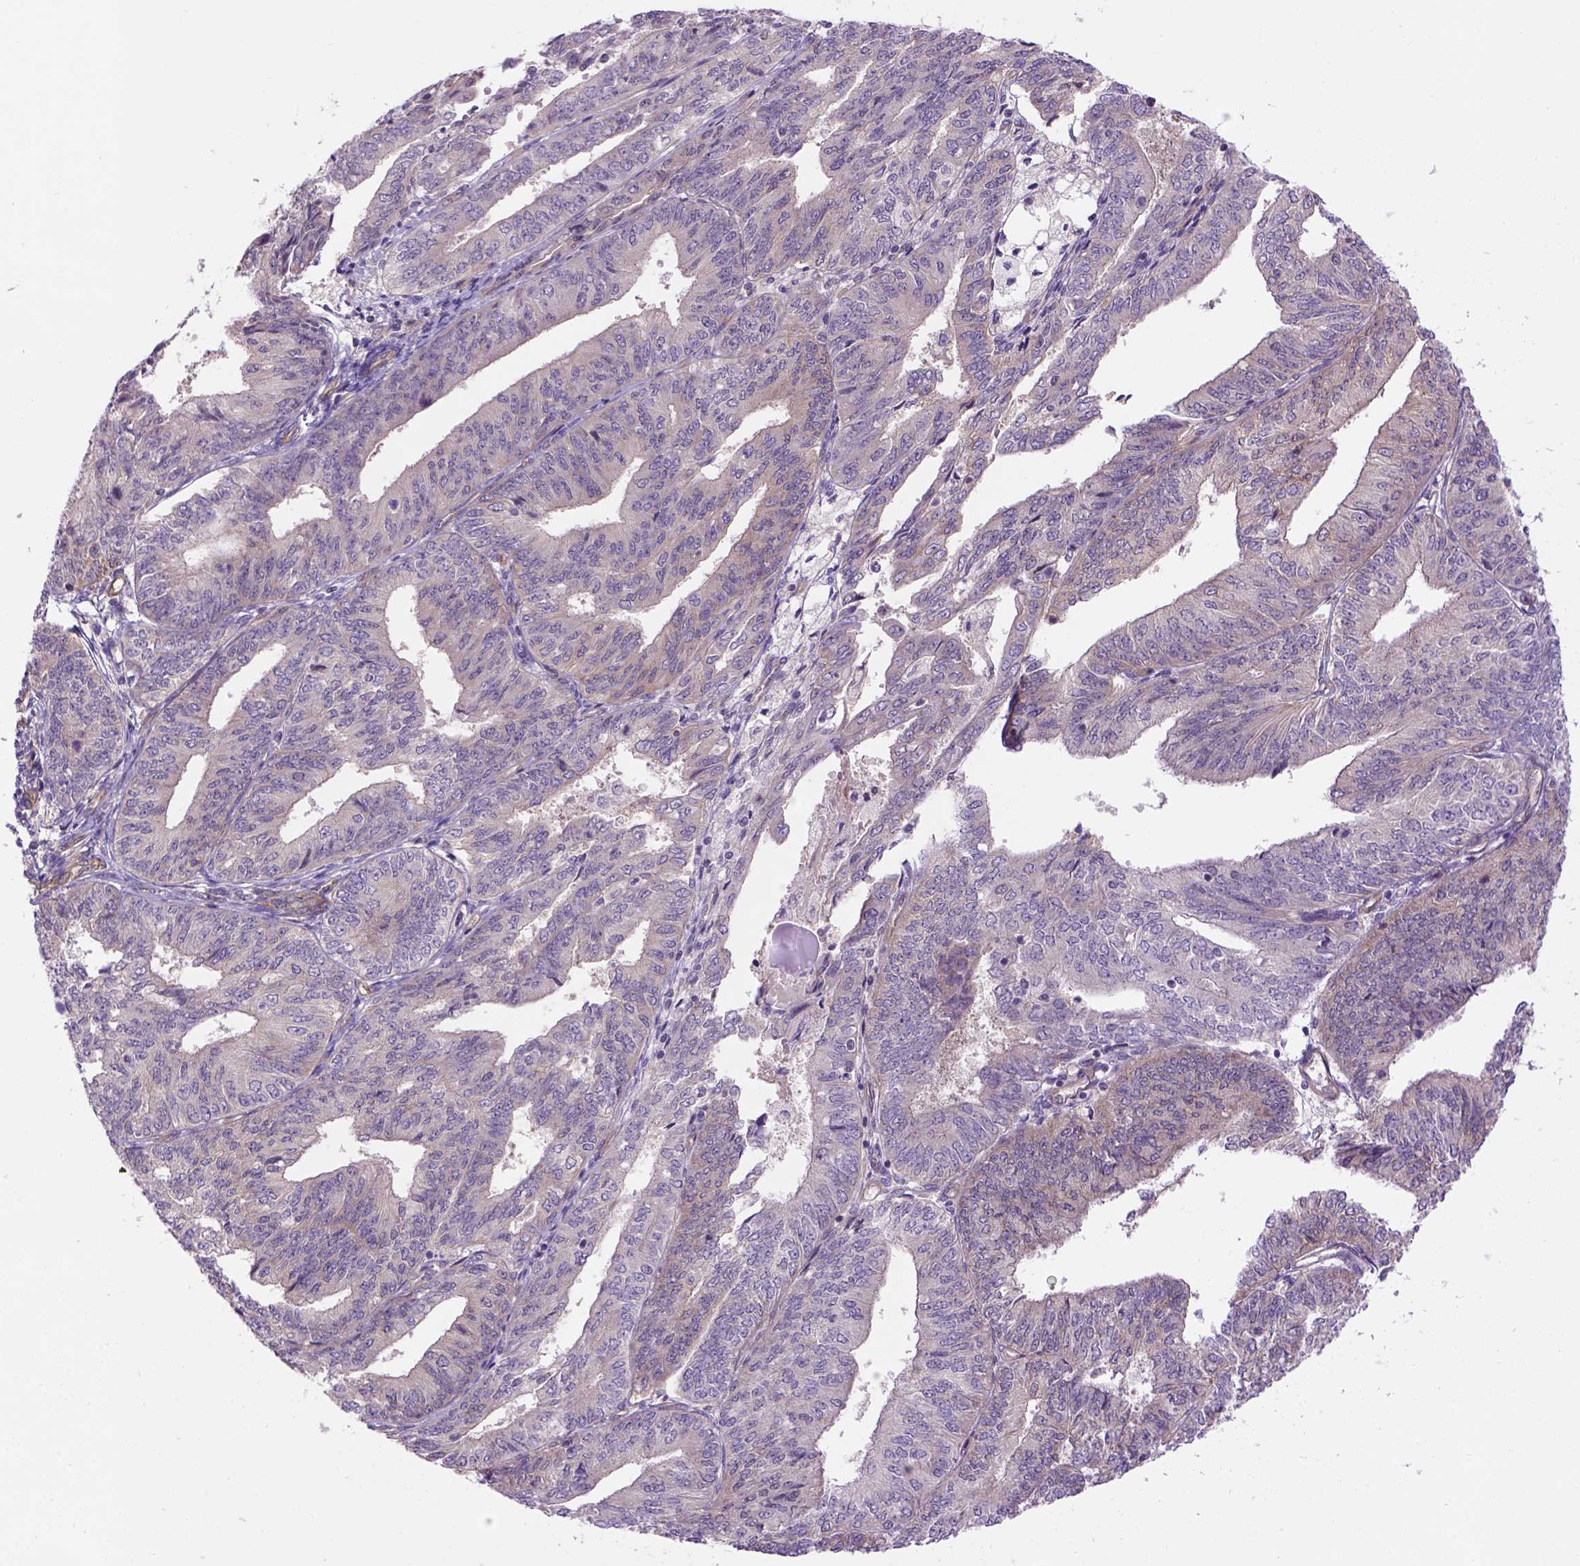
{"staining": {"intensity": "negative", "quantity": "none", "location": "none"}, "tissue": "endometrial cancer", "cell_type": "Tumor cells", "image_type": "cancer", "snomed": [{"axis": "morphology", "description": "Adenocarcinoma, NOS"}, {"axis": "topography", "description": "Endometrium"}], "caption": "Endometrial cancer (adenocarcinoma) was stained to show a protein in brown. There is no significant positivity in tumor cells.", "gene": "CASKIN2", "patient": {"sex": "female", "age": 58}}